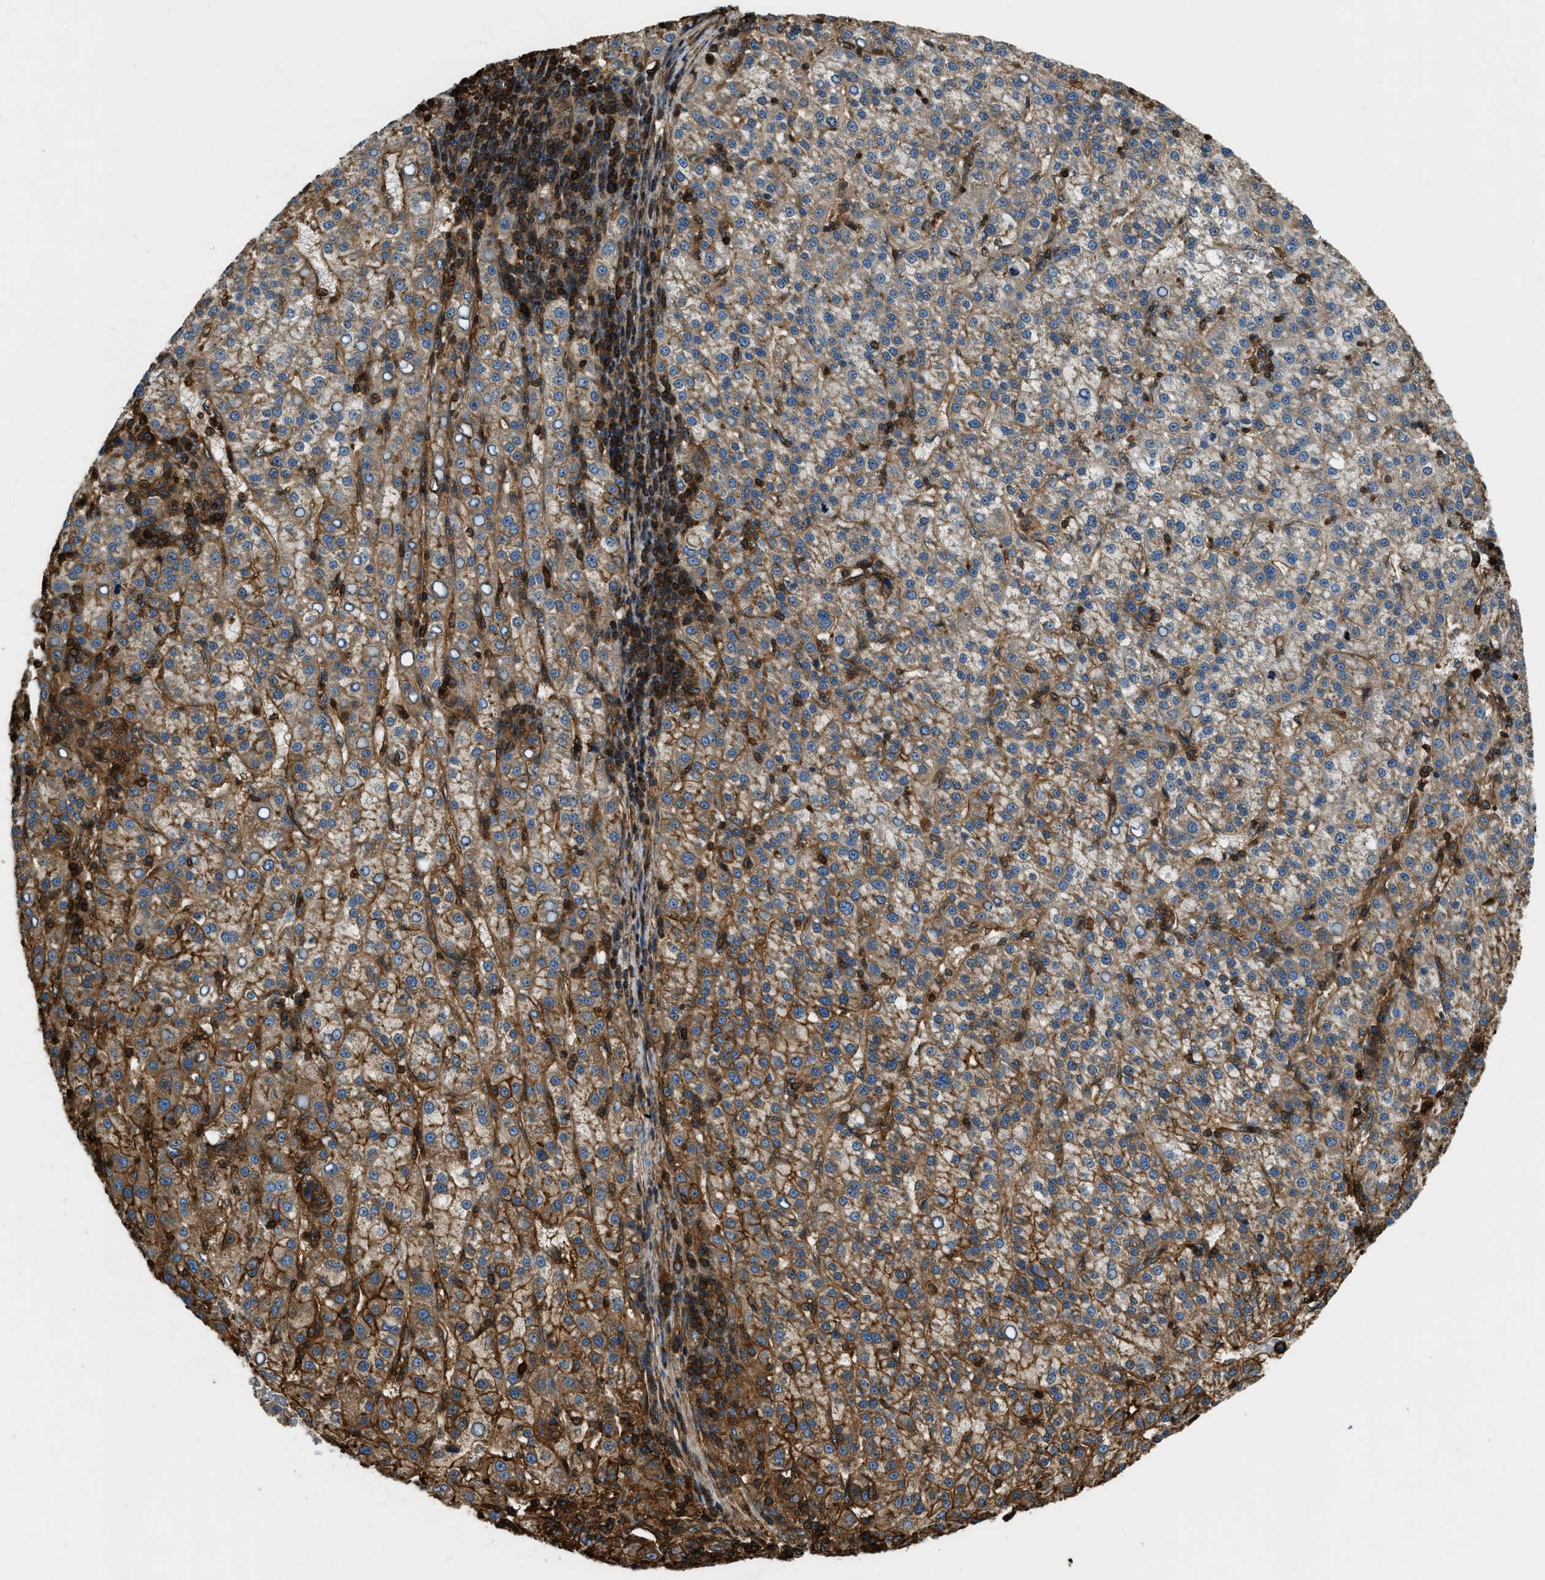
{"staining": {"intensity": "moderate", "quantity": "25%-75%", "location": "cytoplasmic/membranous"}, "tissue": "liver cancer", "cell_type": "Tumor cells", "image_type": "cancer", "snomed": [{"axis": "morphology", "description": "Carcinoma, Hepatocellular, NOS"}, {"axis": "topography", "description": "Liver"}], "caption": "DAB immunohistochemical staining of human hepatocellular carcinoma (liver) reveals moderate cytoplasmic/membranous protein expression in approximately 25%-75% of tumor cells.", "gene": "YARS1", "patient": {"sex": "female", "age": 58}}